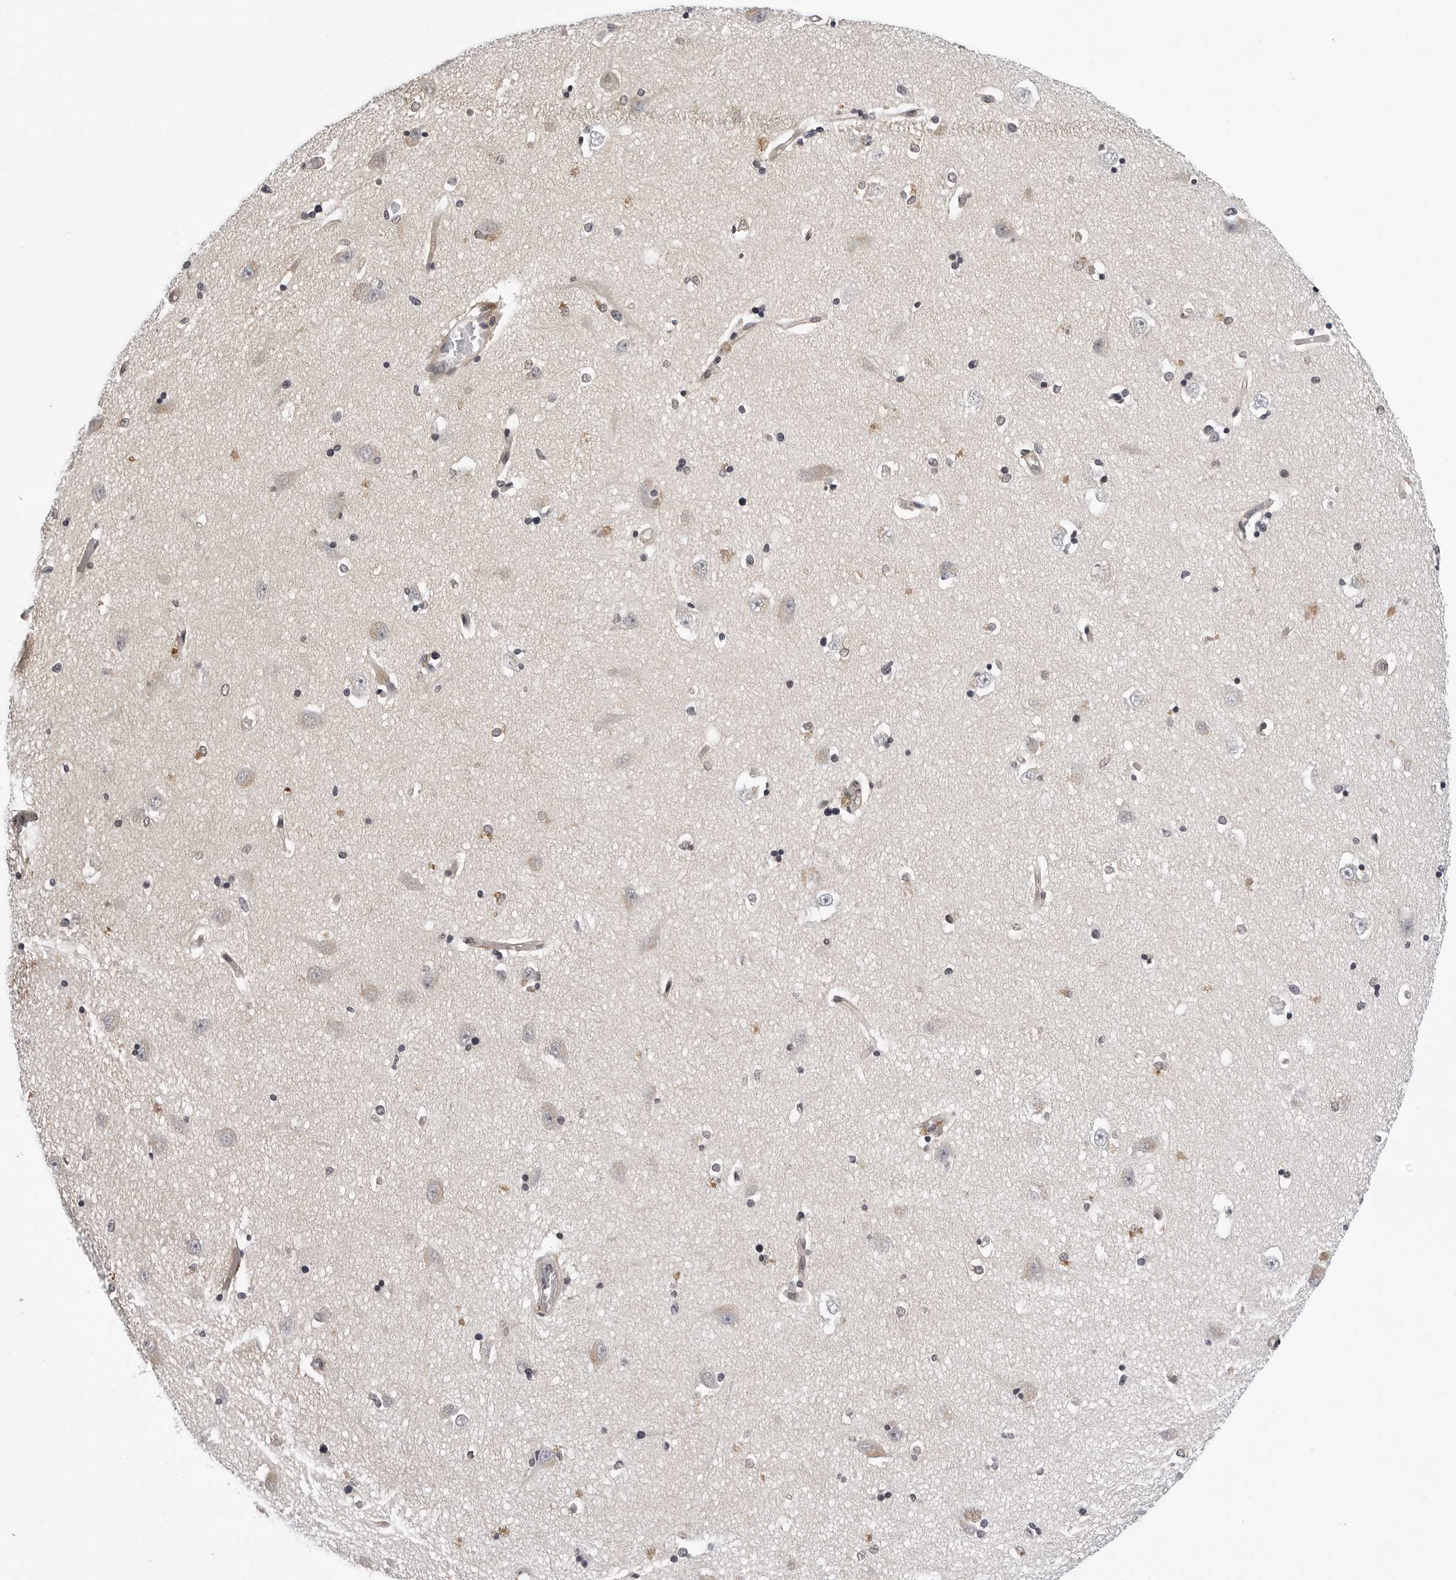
{"staining": {"intensity": "moderate", "quantity": "<25%", "location": "nuclear"}, "tissue": "hippocampus", "cell_type": "Glial cells", "image_type": "normal", "snomed": [{"axis": "morphology", "description": "Normal tissue, NOS"}, {"axis": "topography", "description": "Hippocampus"}], "caption": "IHC histopathology image of normal human hippocampus stained for a protein (brown), which reveals low levels of moderate nuclear positivity in approximately <25% of glial cells.", "gene": "KIAA1614", "patient": {"sex": "male", "age": 45}}